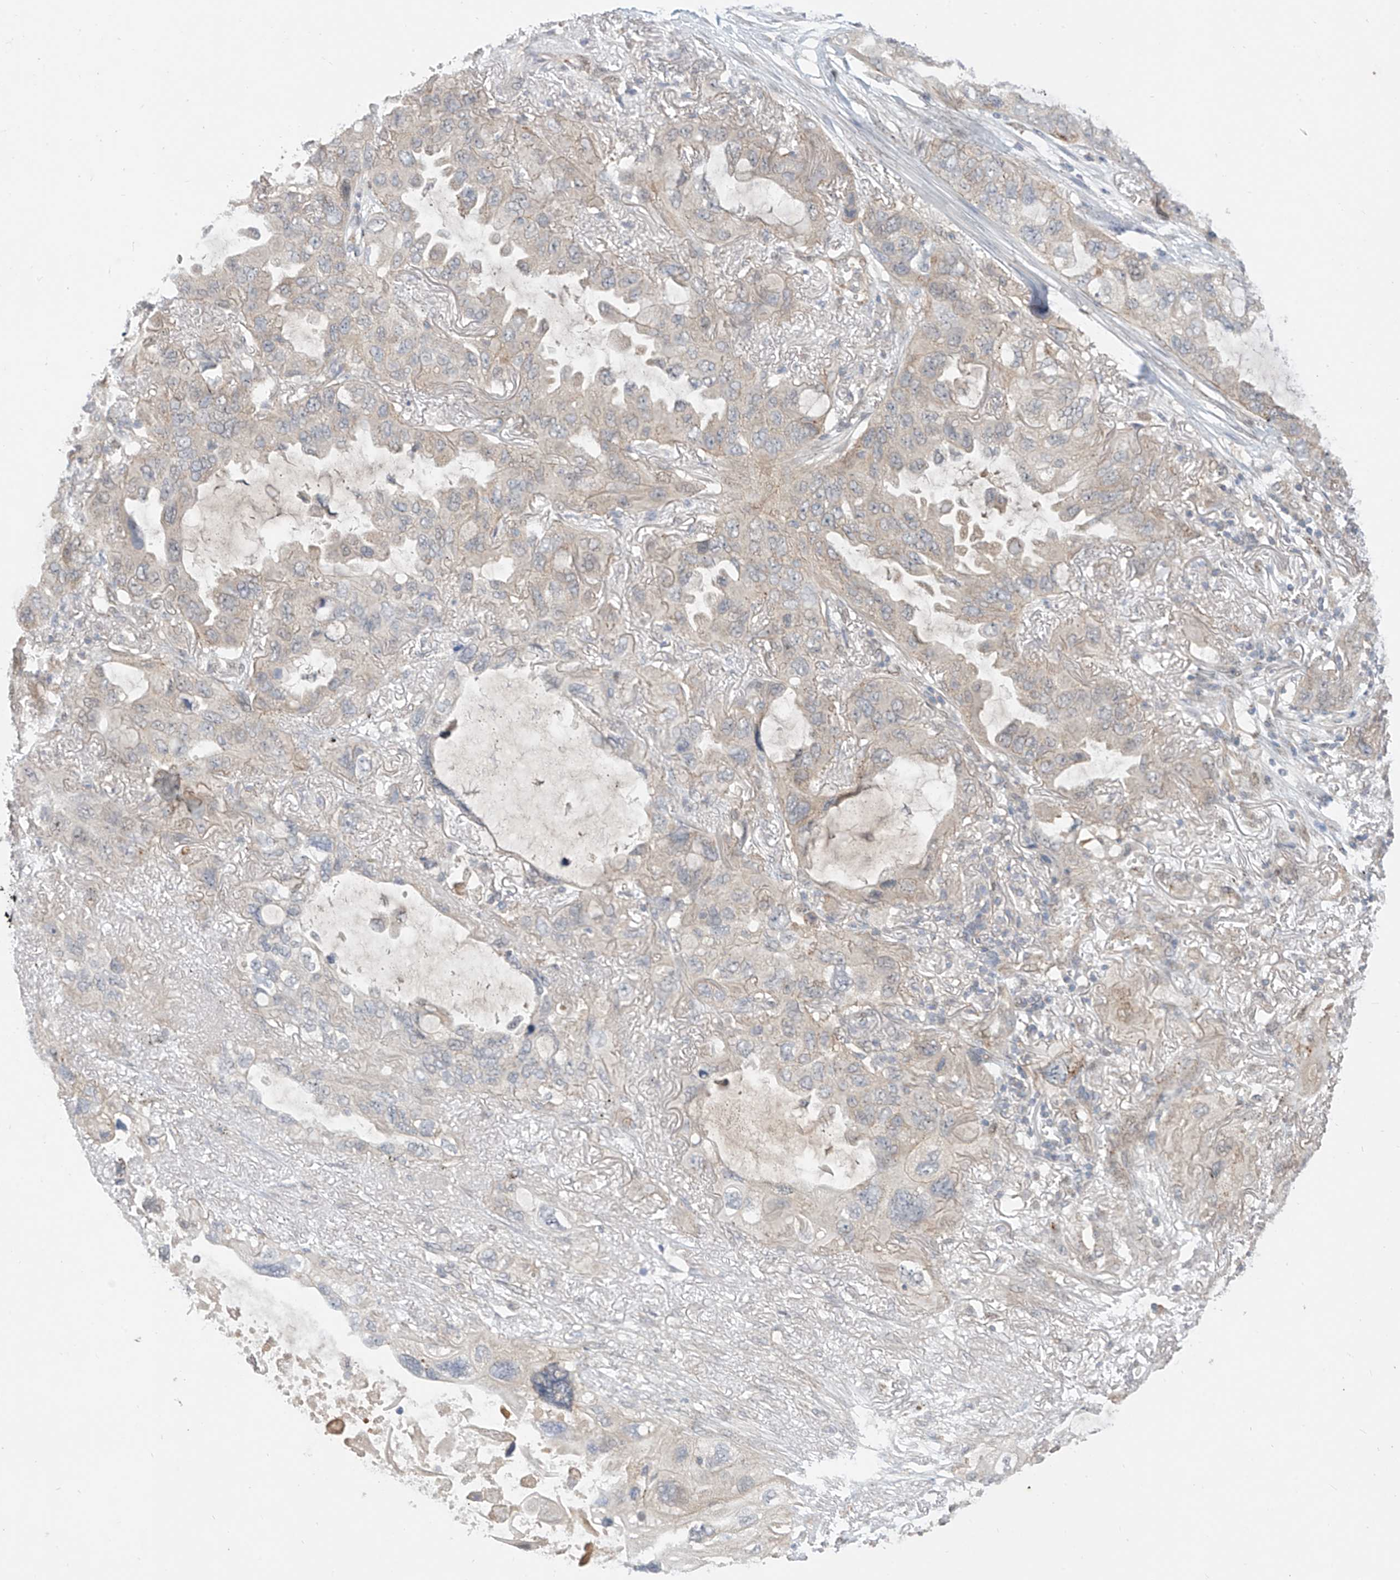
{"staining": {"intensity": "negative", "quantity": "none", "location": "none"}, "tissue": "lung cancer", "cell_type": "Tumor cells", "image_type": "cancer", "snomed": [{"axis": "morphology", "description": "Squamous cell carcinoma, NOS"}, {"axis": "topography", "description": "Lung"}], "caption": "The histopathology image demonstrates no staining of tumor cells in lung squamous cell carcinoma. (Immunohistochemistry (ihc), brightfield microscopy, high magnification).", "gene": "MRTFA", "patient": {"sex": "female", "age": 73}}